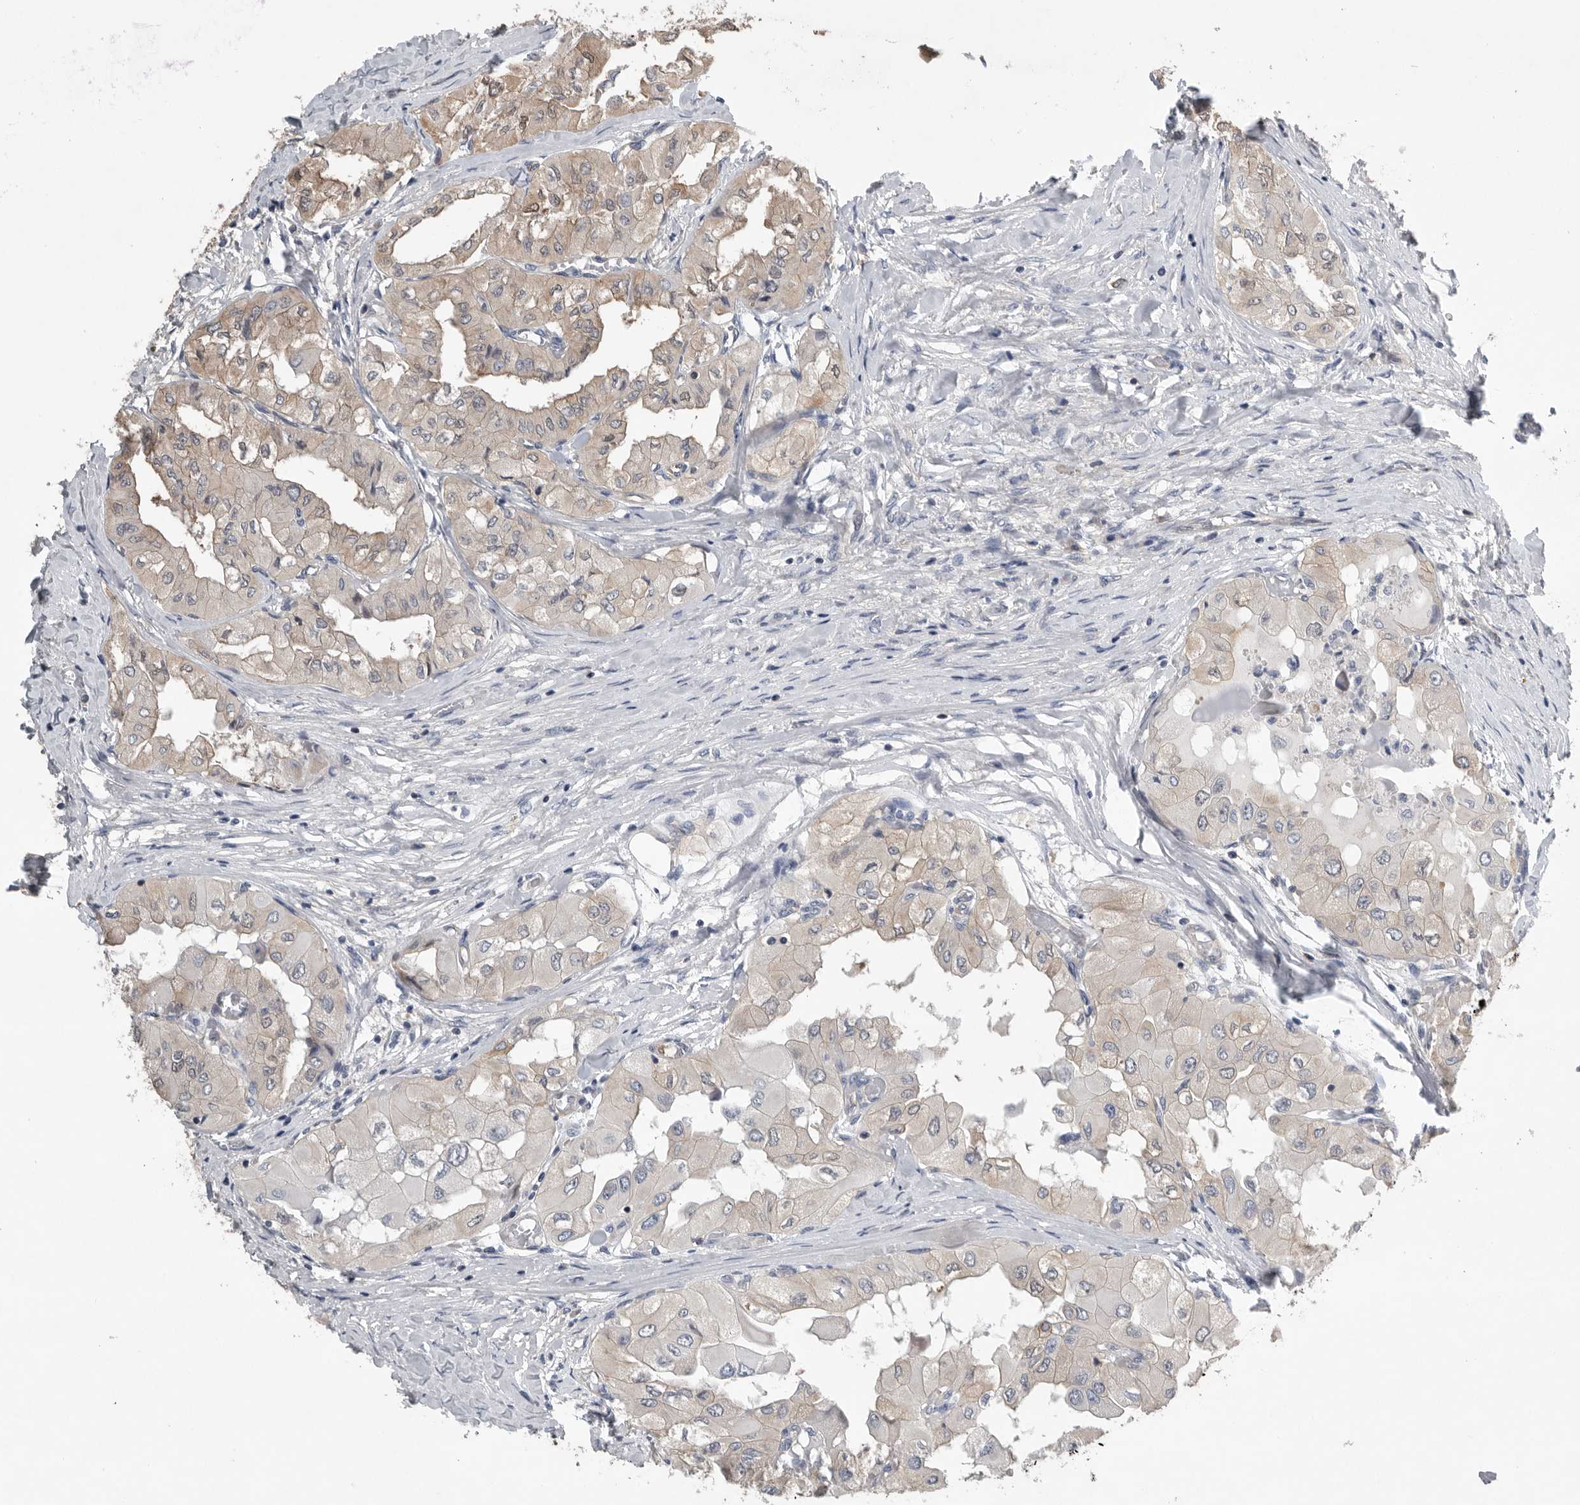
{"staining": {"intensity": "weak", "quantity": "25%-75%", "location": "cytoplasmic/membranous,nuclear"}, "tissue": "thyroid cancer", "cell_type": "Tumor cells", "image_type": "cancer", "snomed": [{"axis": "morphology", "description": "Papillary adenocarcinoma, NOS"}, {"axis": "topography", "description": "Thyroid gland"}], "caption": "Brown immunohistochemical staining in human thyroid cancer (papillary adenocarcinoma) displays weak cytoplasmic/membranous and nuclear staining in approximately 25%-75% of tumor cells.", "gene": "PDCD4", "patient": {"sex": "female", "age": 59}}